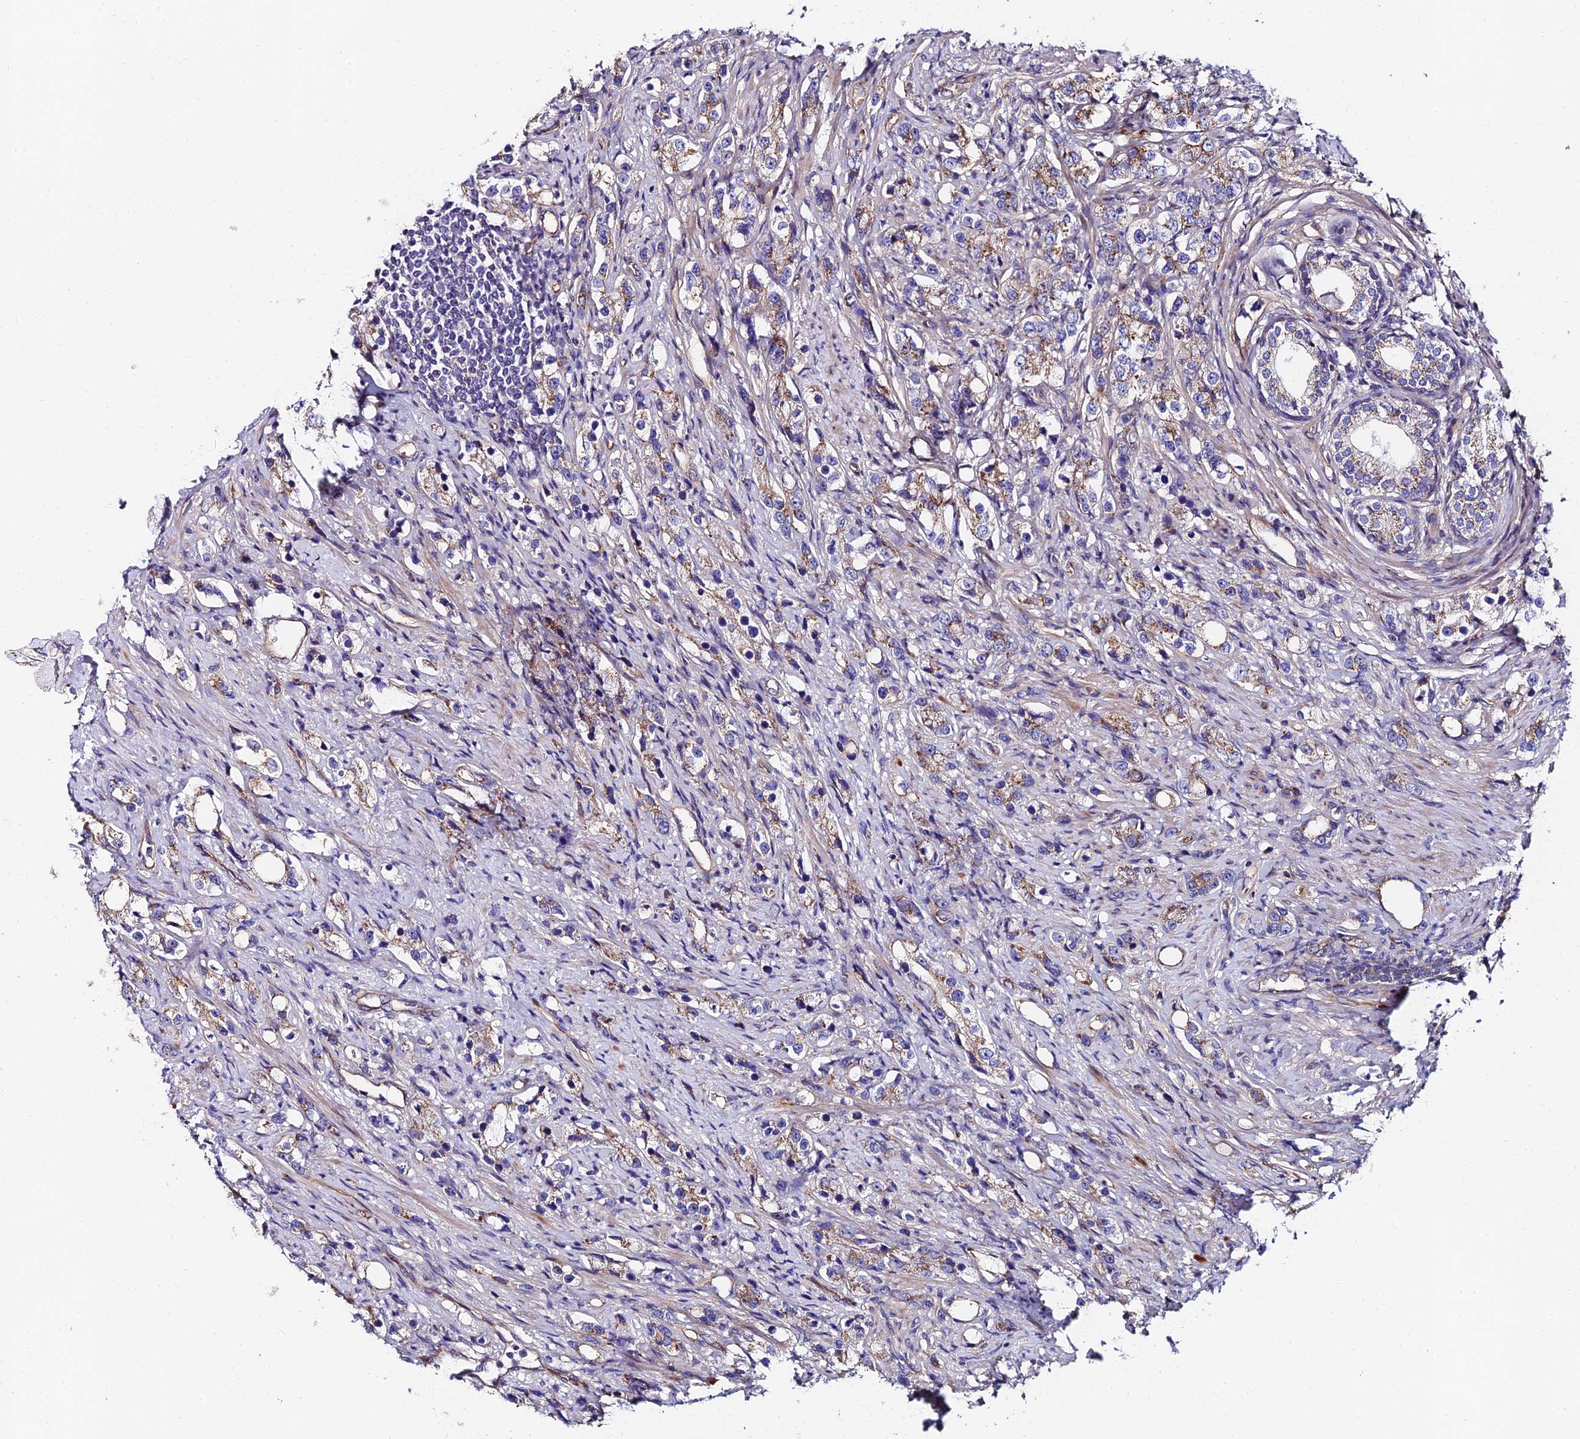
{"staining": {"intensity": "weak", "quantity": "25%-75%", "location": "cytoplasmic/membranous"}, "tissue": "prostate cancer", "cell_type": "Tumor cells", "image_type": "cancer", "snomed": [{"axis": "morphology", "description": "Adenocarcinoma, High grade"}, {"axis": "topography", "description": "Prostate"}], "caption": "Immunohistochemistry (IHC) photomicrograph of neoplastic tissue: prostate high-grade adenocarcinoma stained using immunohistochemistry (IHC) displays low levels of weak protein expression localized specifically in the cytoplasmic/membranous of tumor cells, appearing as a cytoplasmic/membranous brown color.", "gene": "ADGRF3", "patient": {"sex": "male", "age": 63}}